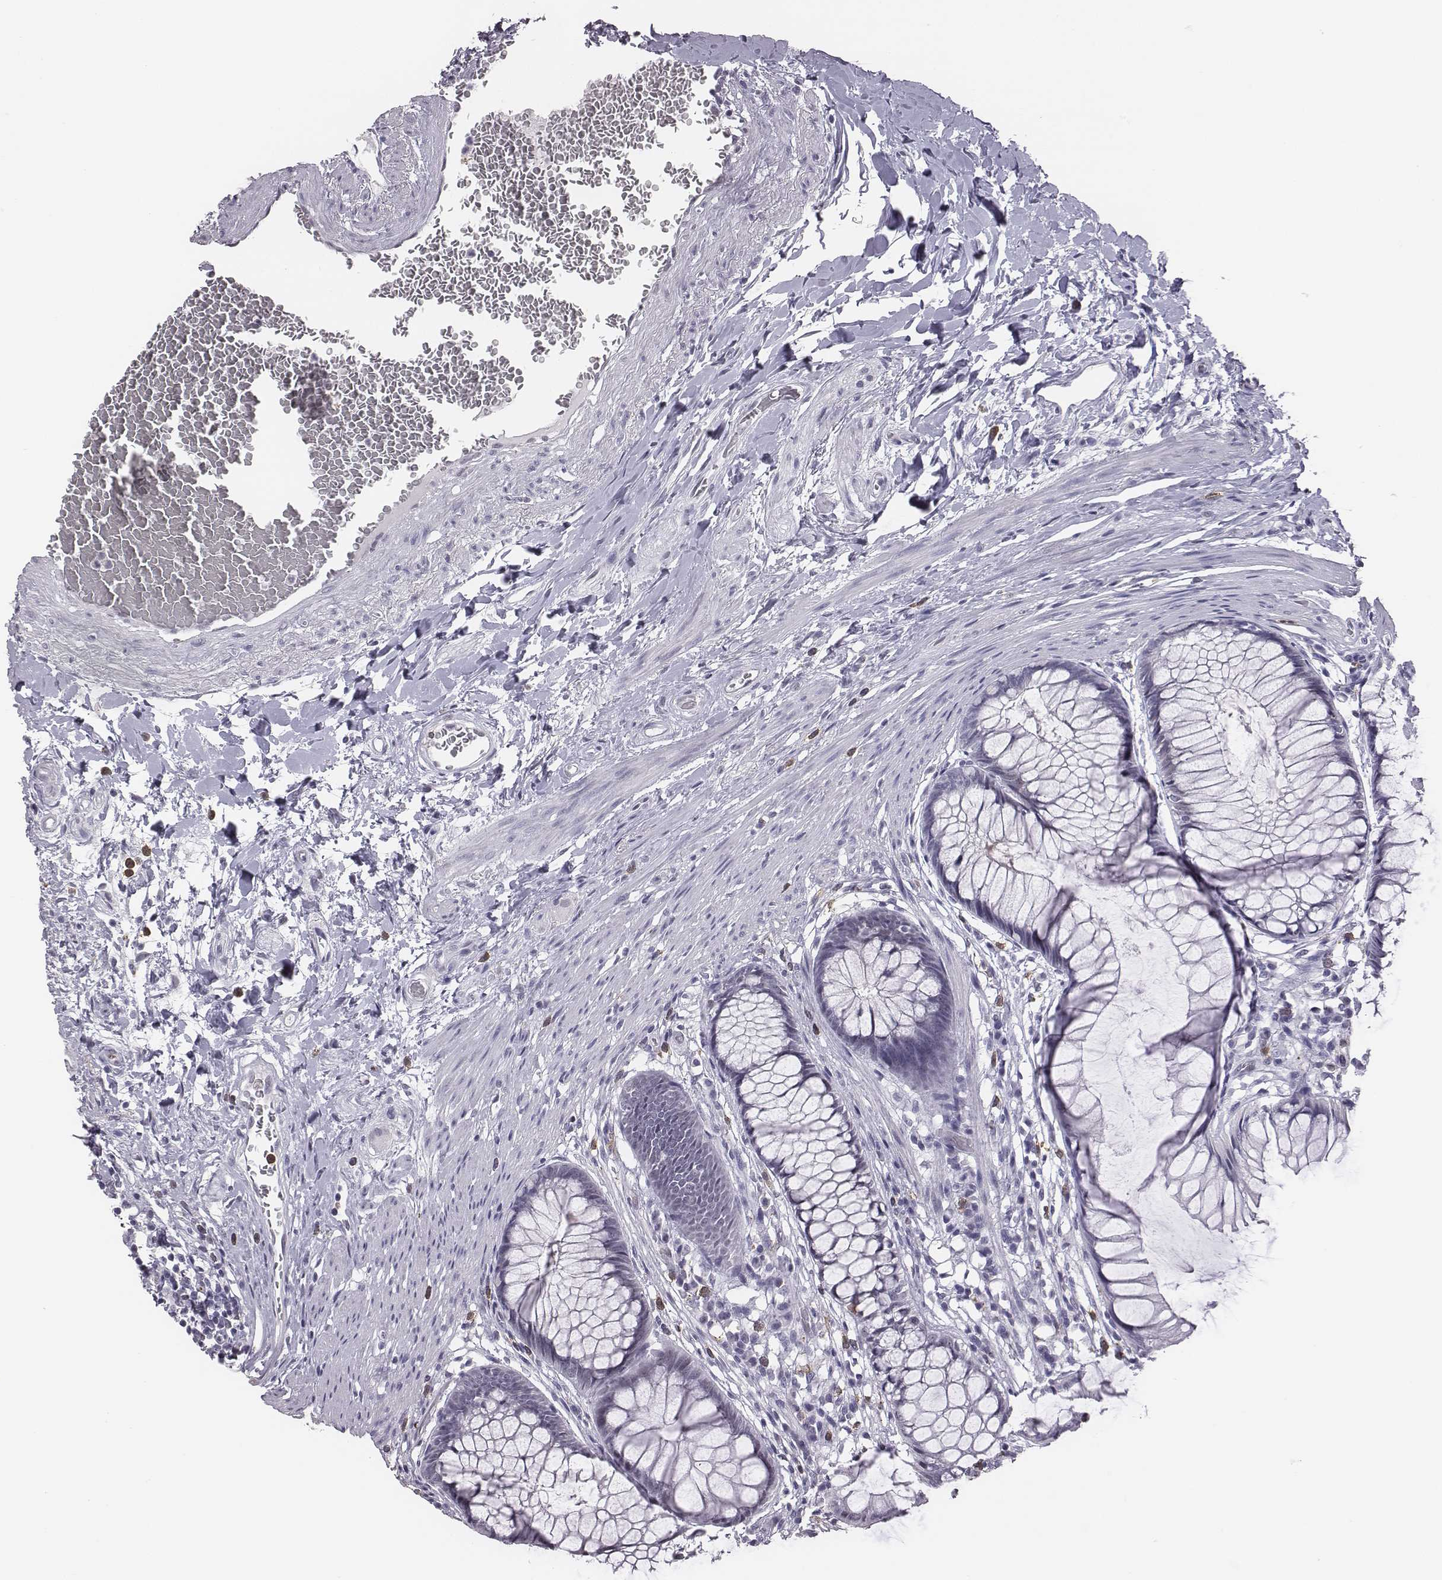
{"staining": {"intensity": "negative", "quantity": "none", "location": "none"}, "tissue": "rectum", "cell_type": "Glandular cells", "image_type": "normal", "snomed": [{"axis": "morphology", "description": "Normal tissue, NOS"}, {"axis": "topography", "description": "Smooth muscle"}, {"axis": "topography", "description": "Rectum"}], "caption": "Immunohistochemistry (IHC) of unremarkable human rectum exhibits no staining in glandular cells.", "gene": "ACOD1", "patient": {"sex": "male", "age": 53}}